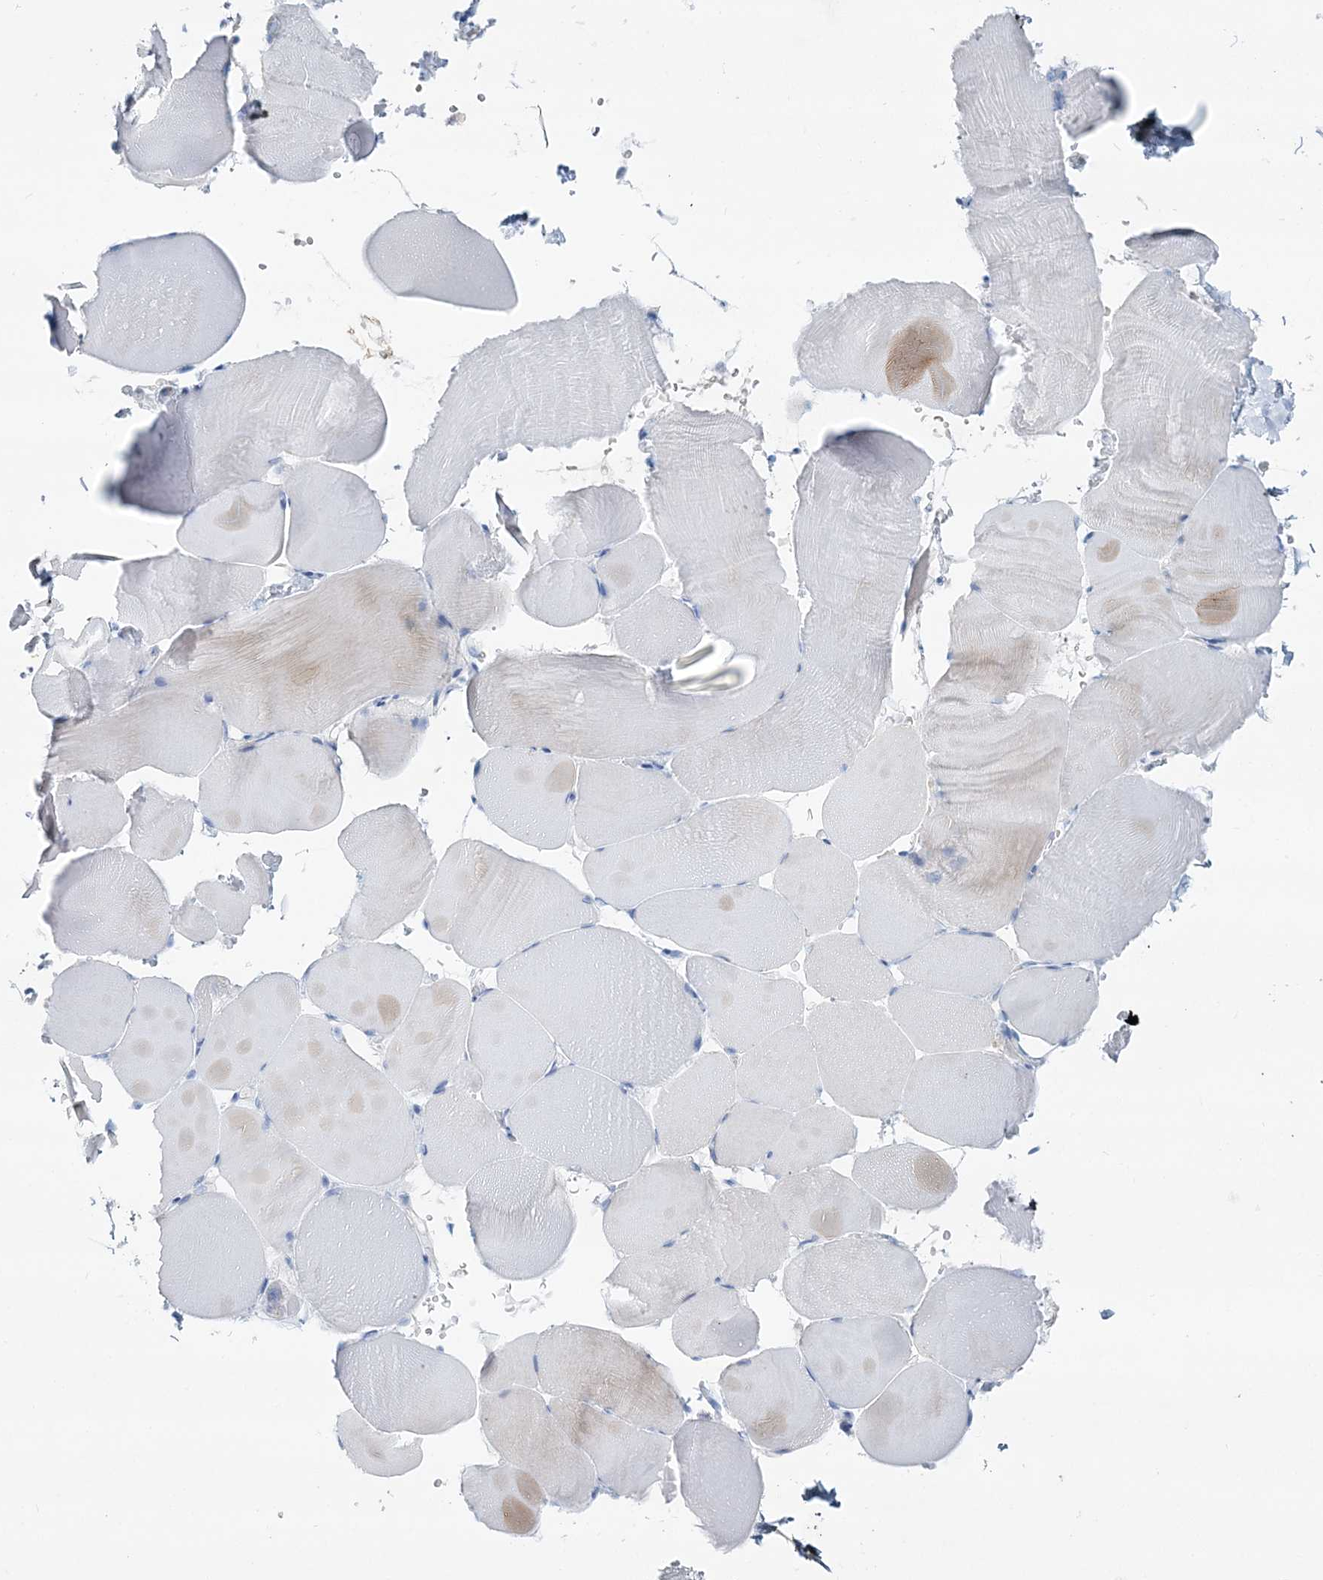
{"staining": {"intensity": "weak", "quantity": "<25%", "location": "cytoplasmic/membranous"}, "tissue": "skeletal muscle", "cell_type": "Myocytes", "image_type": "normal", "snomed": [{"axis": "morphology", "description": "Normal tissue, NOS"}, {"axis": "topography", "description": "Skeletal muscle"}, {"axis": "topography", "description": "Parathyroid gland"}], "caption": "Myocytes show no significant protein positivity in unremarkable skeletal muscle. The staining was performed using DAB to visualize the protein expression in brown, while the nuclei were stained in blue with hematoxylin (Magnification: 20x).", "gene": "ADGRL1", "patient": {"sex": "female", "age": 37}}